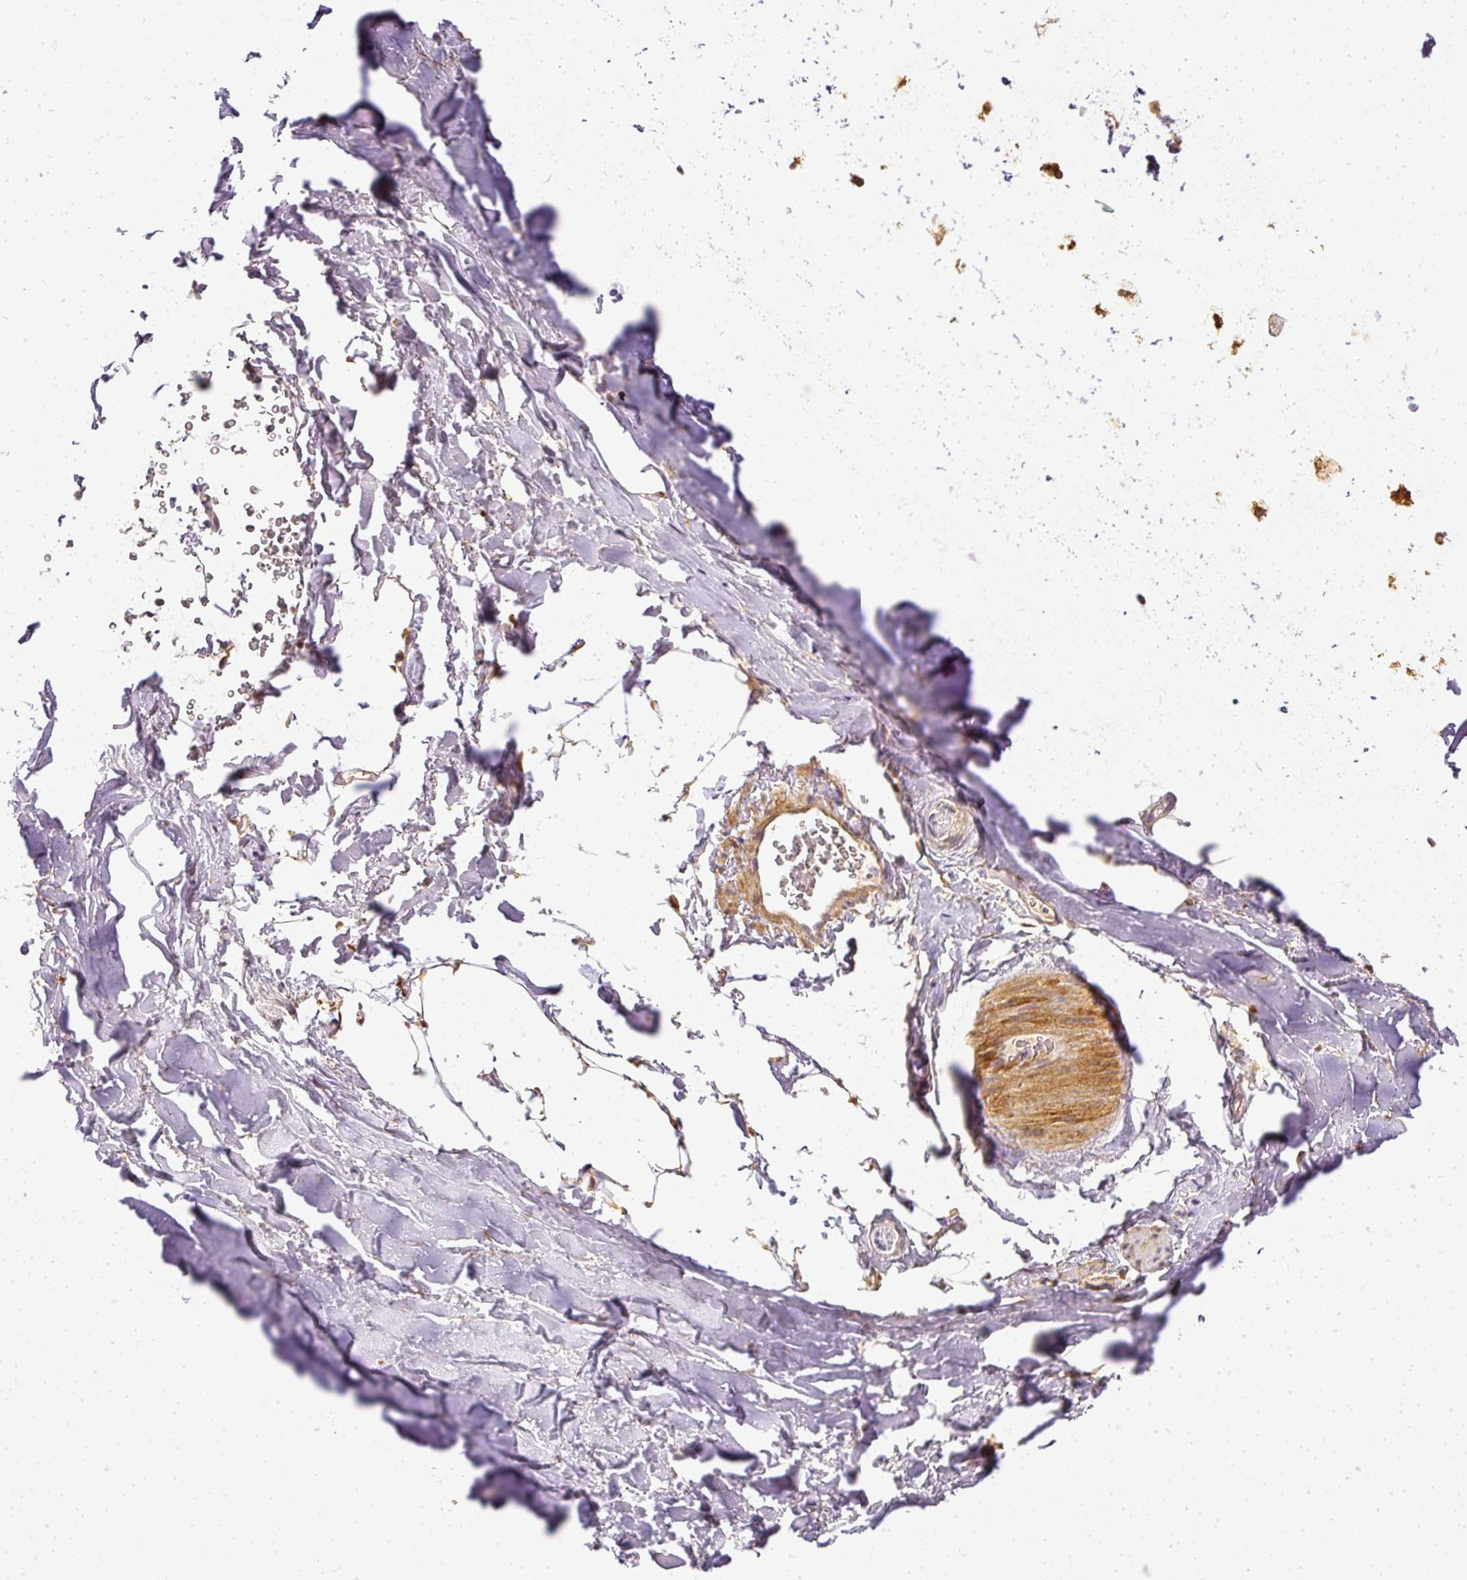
{"staining": {"intensity": "negative", "quantity": "none", "location": "none"}, "tissue": "soft tissue", "cell_type": "Fibroblasts", "image_type": "normal", "snomed": [{"axis": "morphology", "description": "Normal tissue, NOS"}, {"axis": "topography", "description": "Cartilage tissue"}, {"axis": "topography", "description": "Bronchus"}], "caption": "IHC of unremarkable soft tissue demonstrates no positivity in fibroblasts.", "gene": "ADH5", "patient": {"sex": "female", "age": 72}}